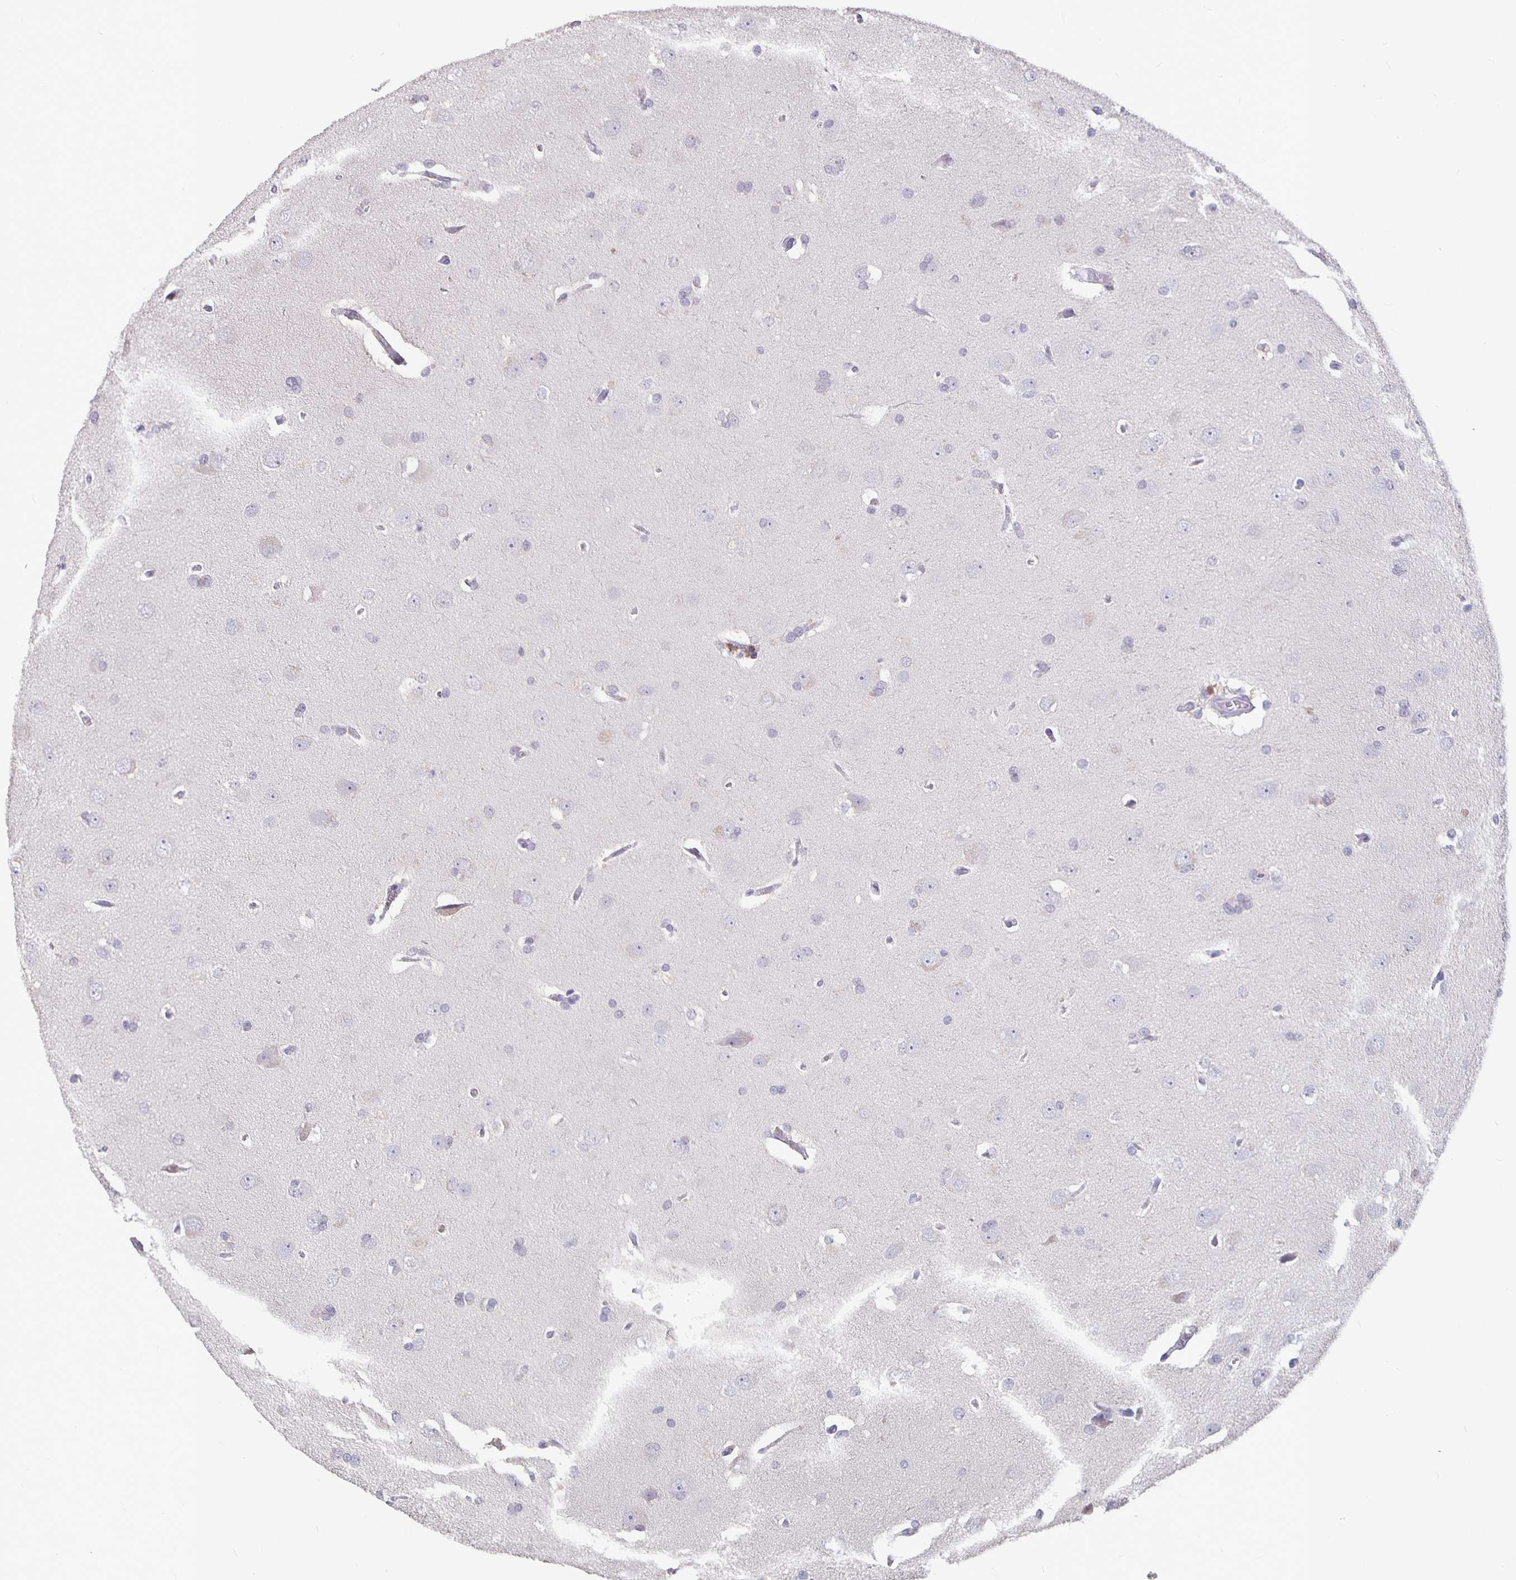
{"staining": {"intensity": "negative", "quantity": "none", "location": "none"}, "tissue": "glioma", "cell_type": "Tumor cells", "image_type": "cancer", "snomed": [{"axis": "morphology", "description": "Glioma, malignant, Low grade"}, {"axis": "topography", "description": "Brain"}], "caption": "This is an IHC photomicrograph of glioma. There is no expression in tumor cells.", "gene": "GPX4", "patient": {"sex": "female", "age": 54}}